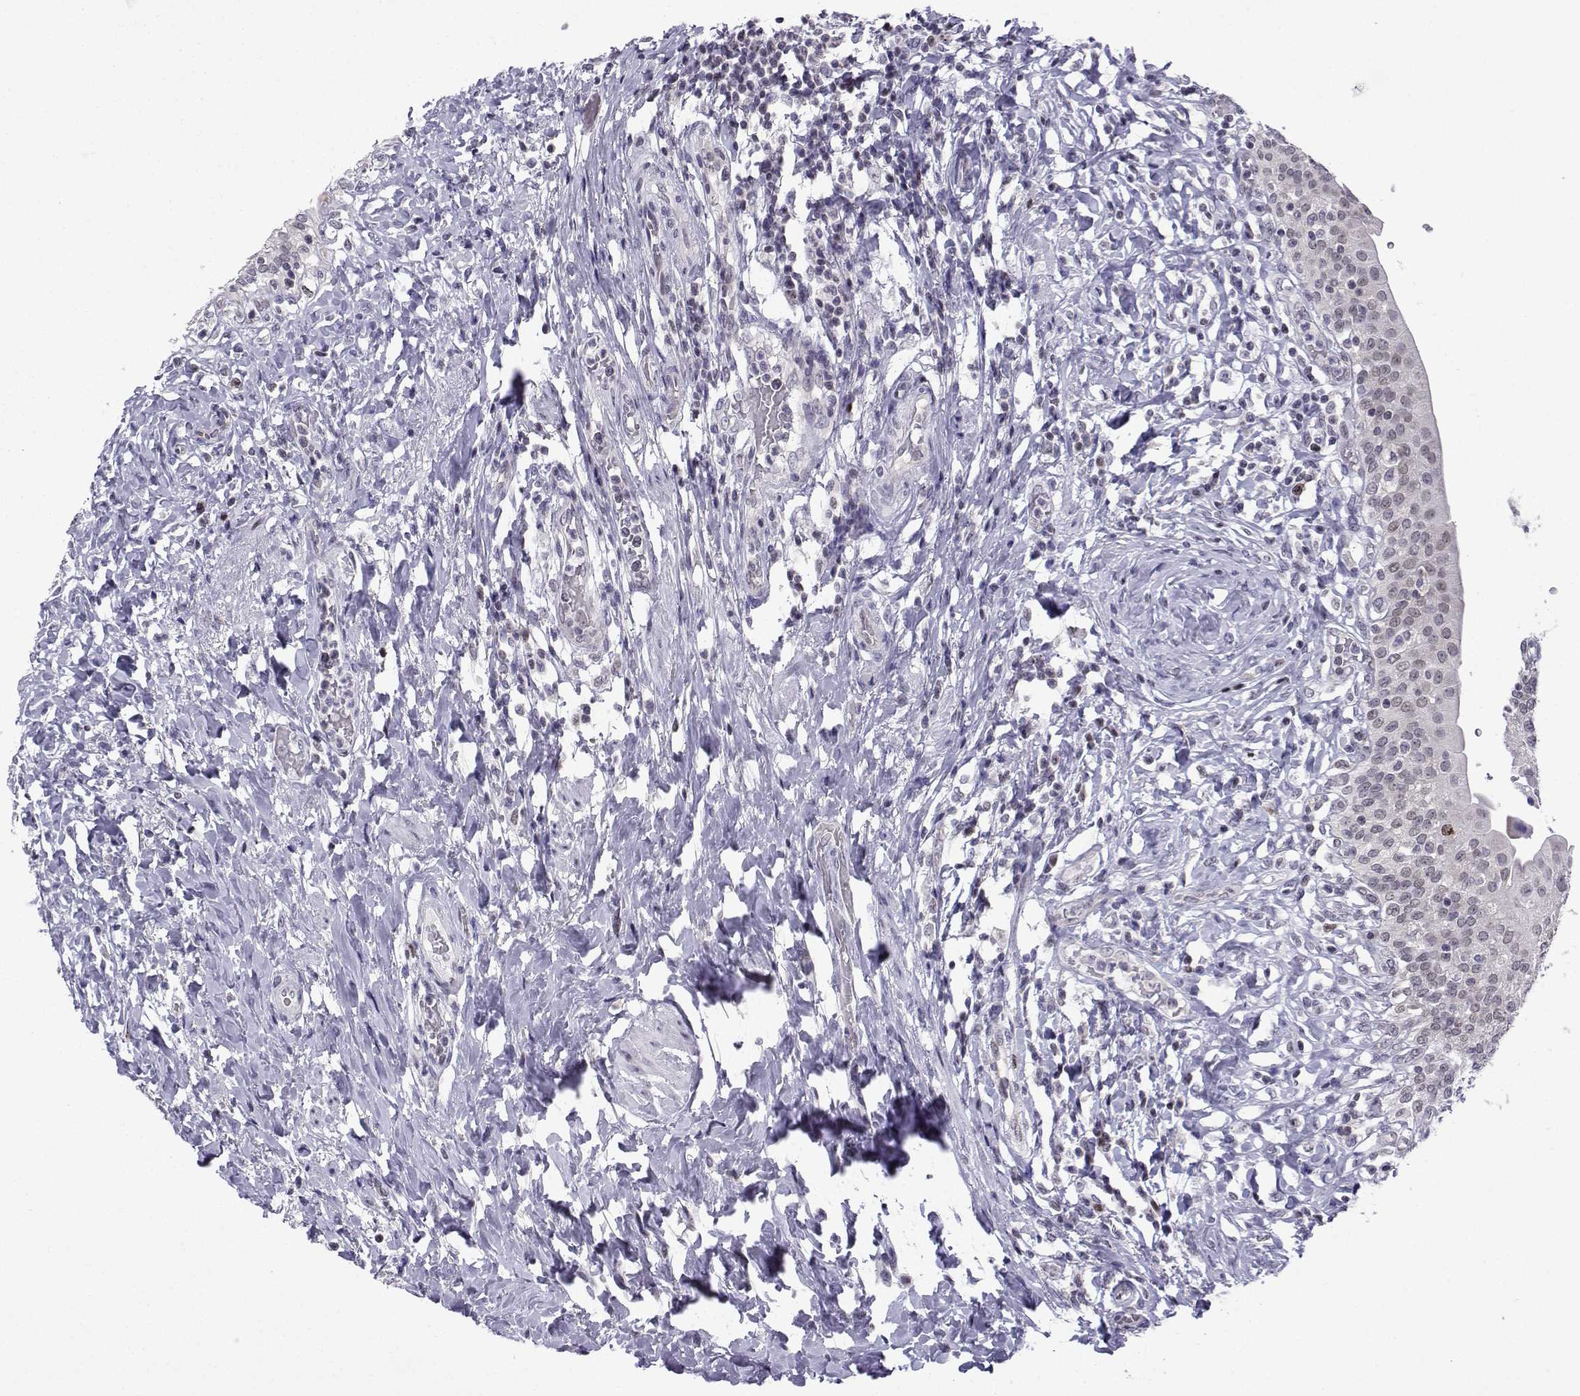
{"staining": {"intensity": "weak", "quantity": "<25%", "location": "cytoplasmic/membranous,nuclear"}, "tissue": "urinary bladder", "cell_type": "Urothelial cells", "image_type": "normal", "snomed": [{"axis": "morphology", "description": "Normal tissue, NOS"}, {"axis": "morphology", "description": "Inflammation, NOS"}, {"axis": "topography", "description": "Urinary bladder"}], "caption": "Immunohistochemistry (IHC) of unremarkable urinary bladder shows no staining in urothelial cells.", "gene": "INCENP", "patient": {"sex": "male", "age": 64}}